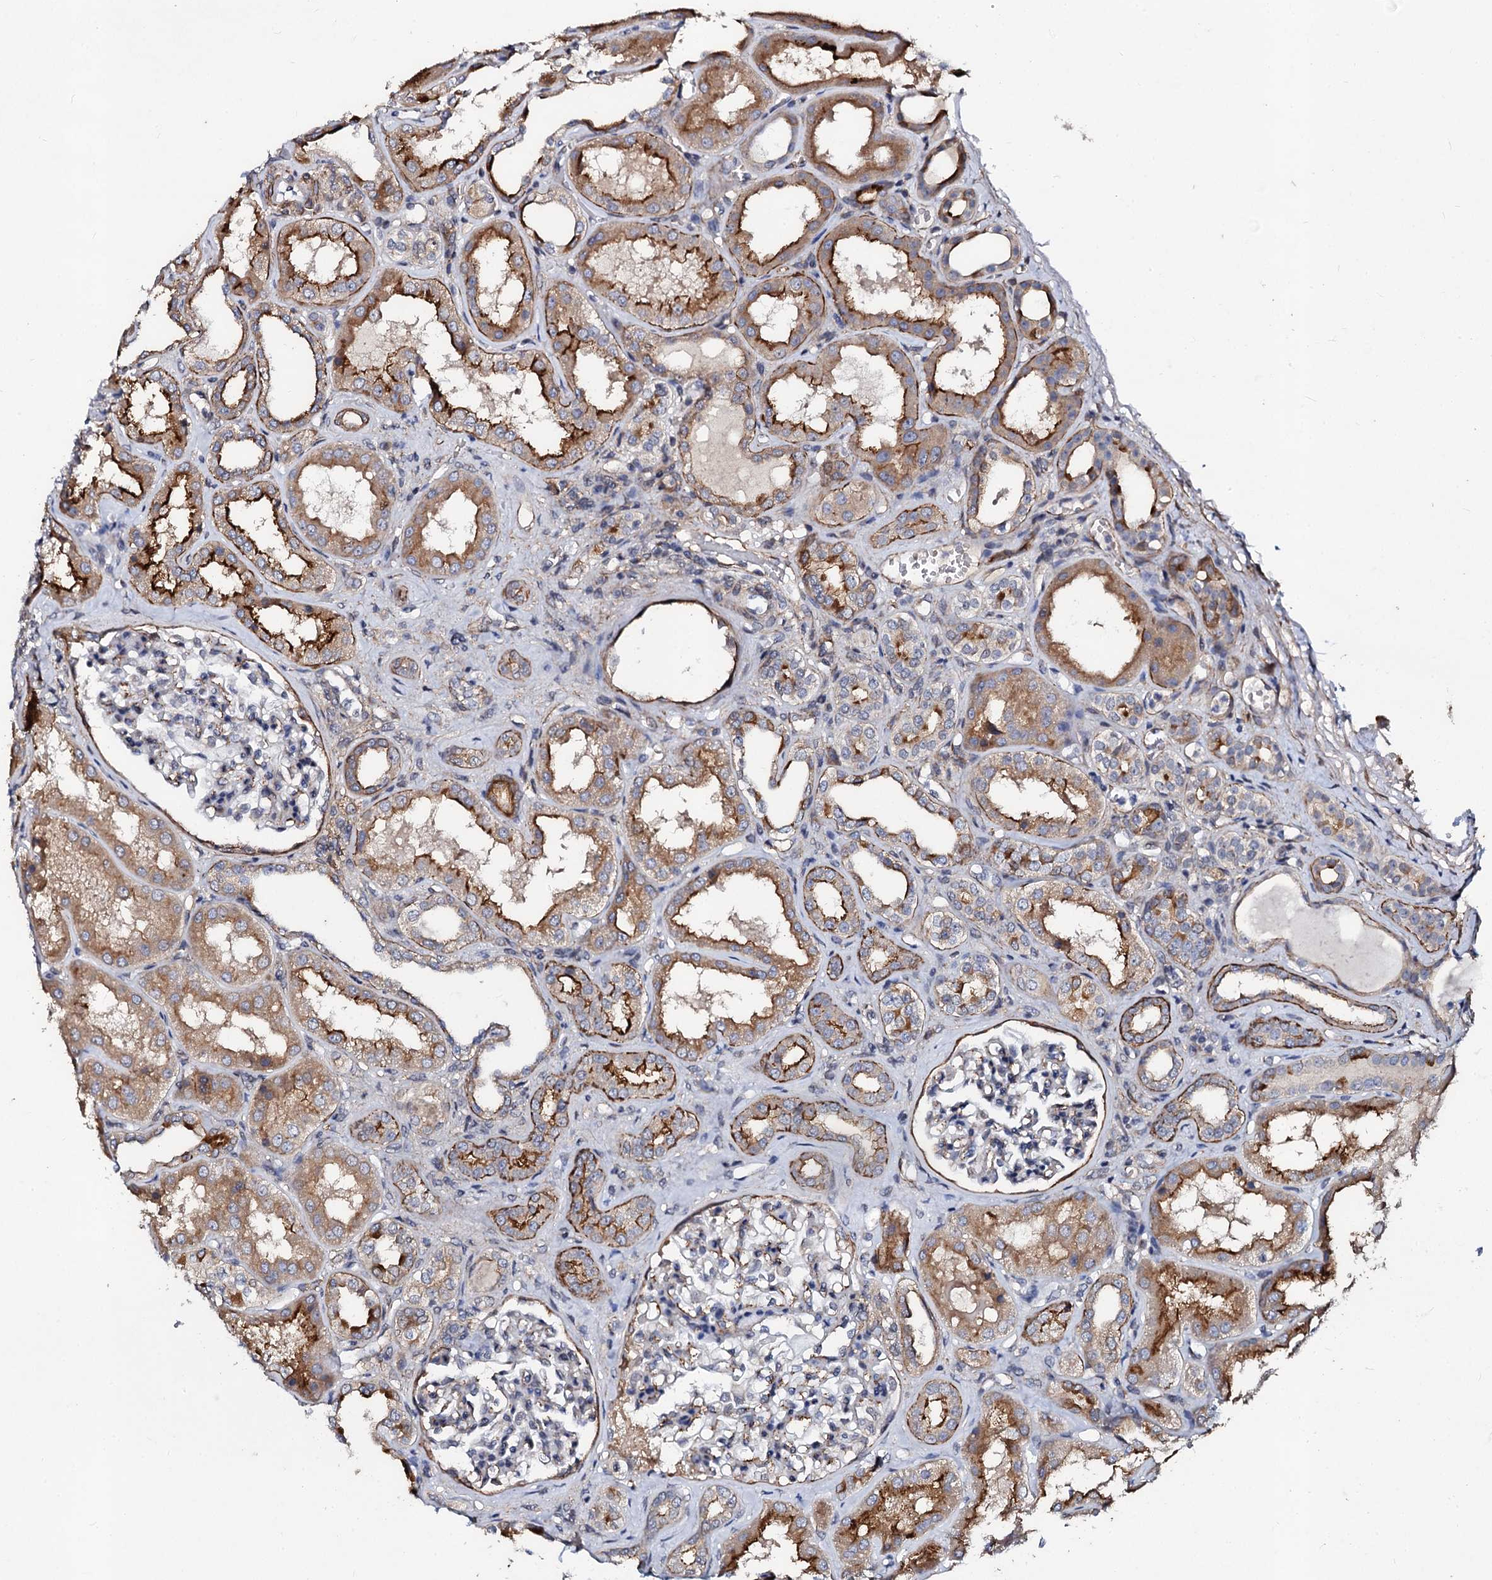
{"staining": {"intensity": "moderate", "quantity": "<25%", "location": "cytoplasmic/membranous"}, "tissue": "kidney", "cell_type": "Cells in glomeruli", "image_type": "normal", "snomed": [{"axis": "morphology", "description": "Normal tissue, NOS"}, {"axis": "topography", "description": "Kidney"}], "caption": "Unremarkable kidney exhibits moderate cytoplasmic/membranous expression in about <25% of cells in glomeruli The staining was performed using DAB, with brown indicating positive protein expression. Nuclei are stained blue with hematoxylin..", "gene": "GPR176", "patient": {"sex": "female", "age": 56}}